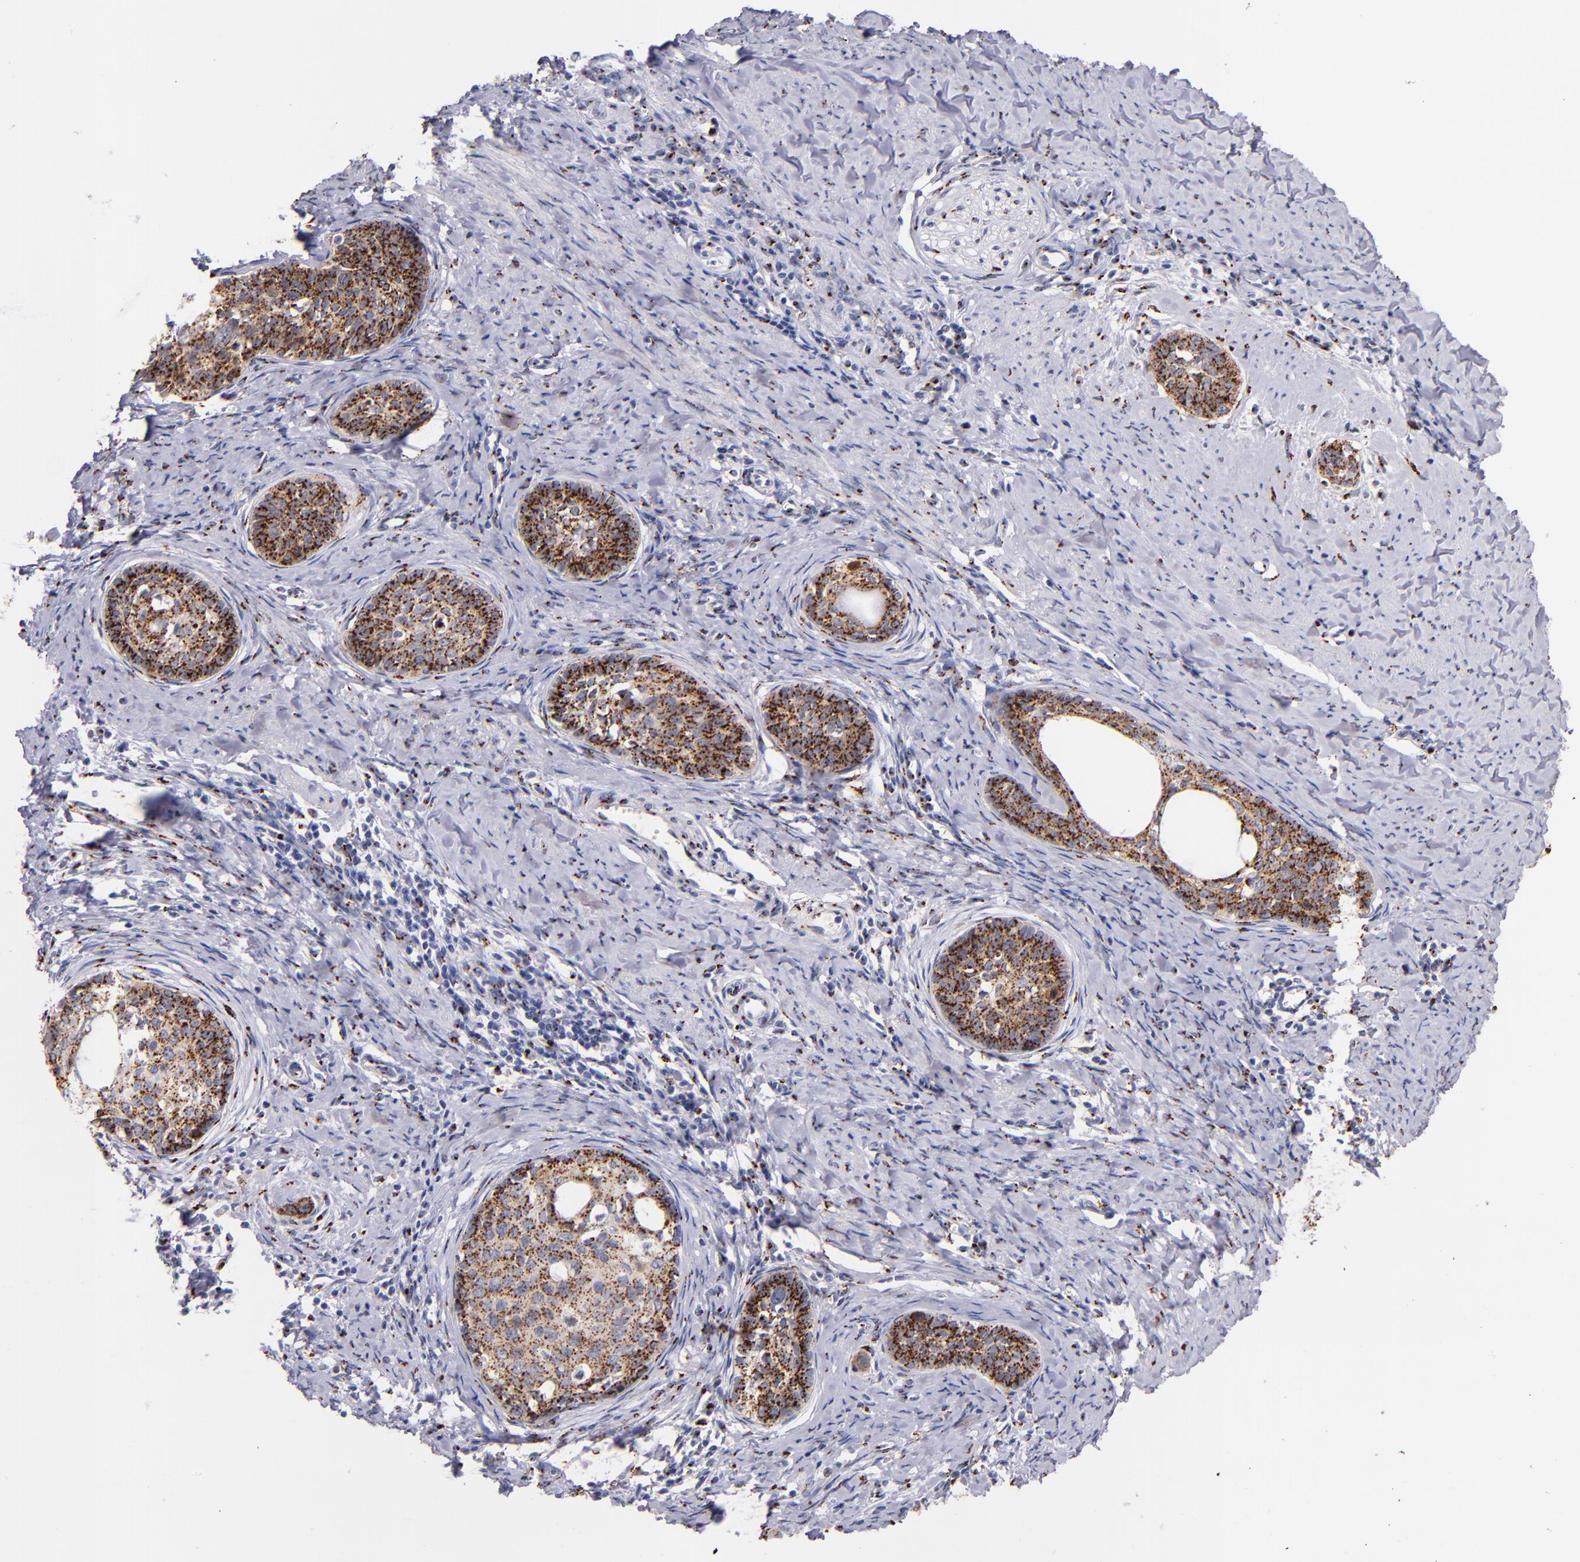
{"staining": {"intensity": "strong", "quantity": ">75%", "location": "cytoplasmic/membranous"}, "tissue": "cervical cancer", "cell_type": "Tumor cells", "image_type": "cancer", "snomed": [{"axis": "morphology", "description": "Squamous cell carcinoma, NOS"}, {"axis": "topography", "description": "Cervix"}], "caption": "Human squamous cell carcinoma (cervical) stained with a brown dye displays strong cytoplasmic/membranous positive expression in about >75% of tumor cells.", "gene": "GOLIM4", "patient": {"sex": "female", "age": 33}}